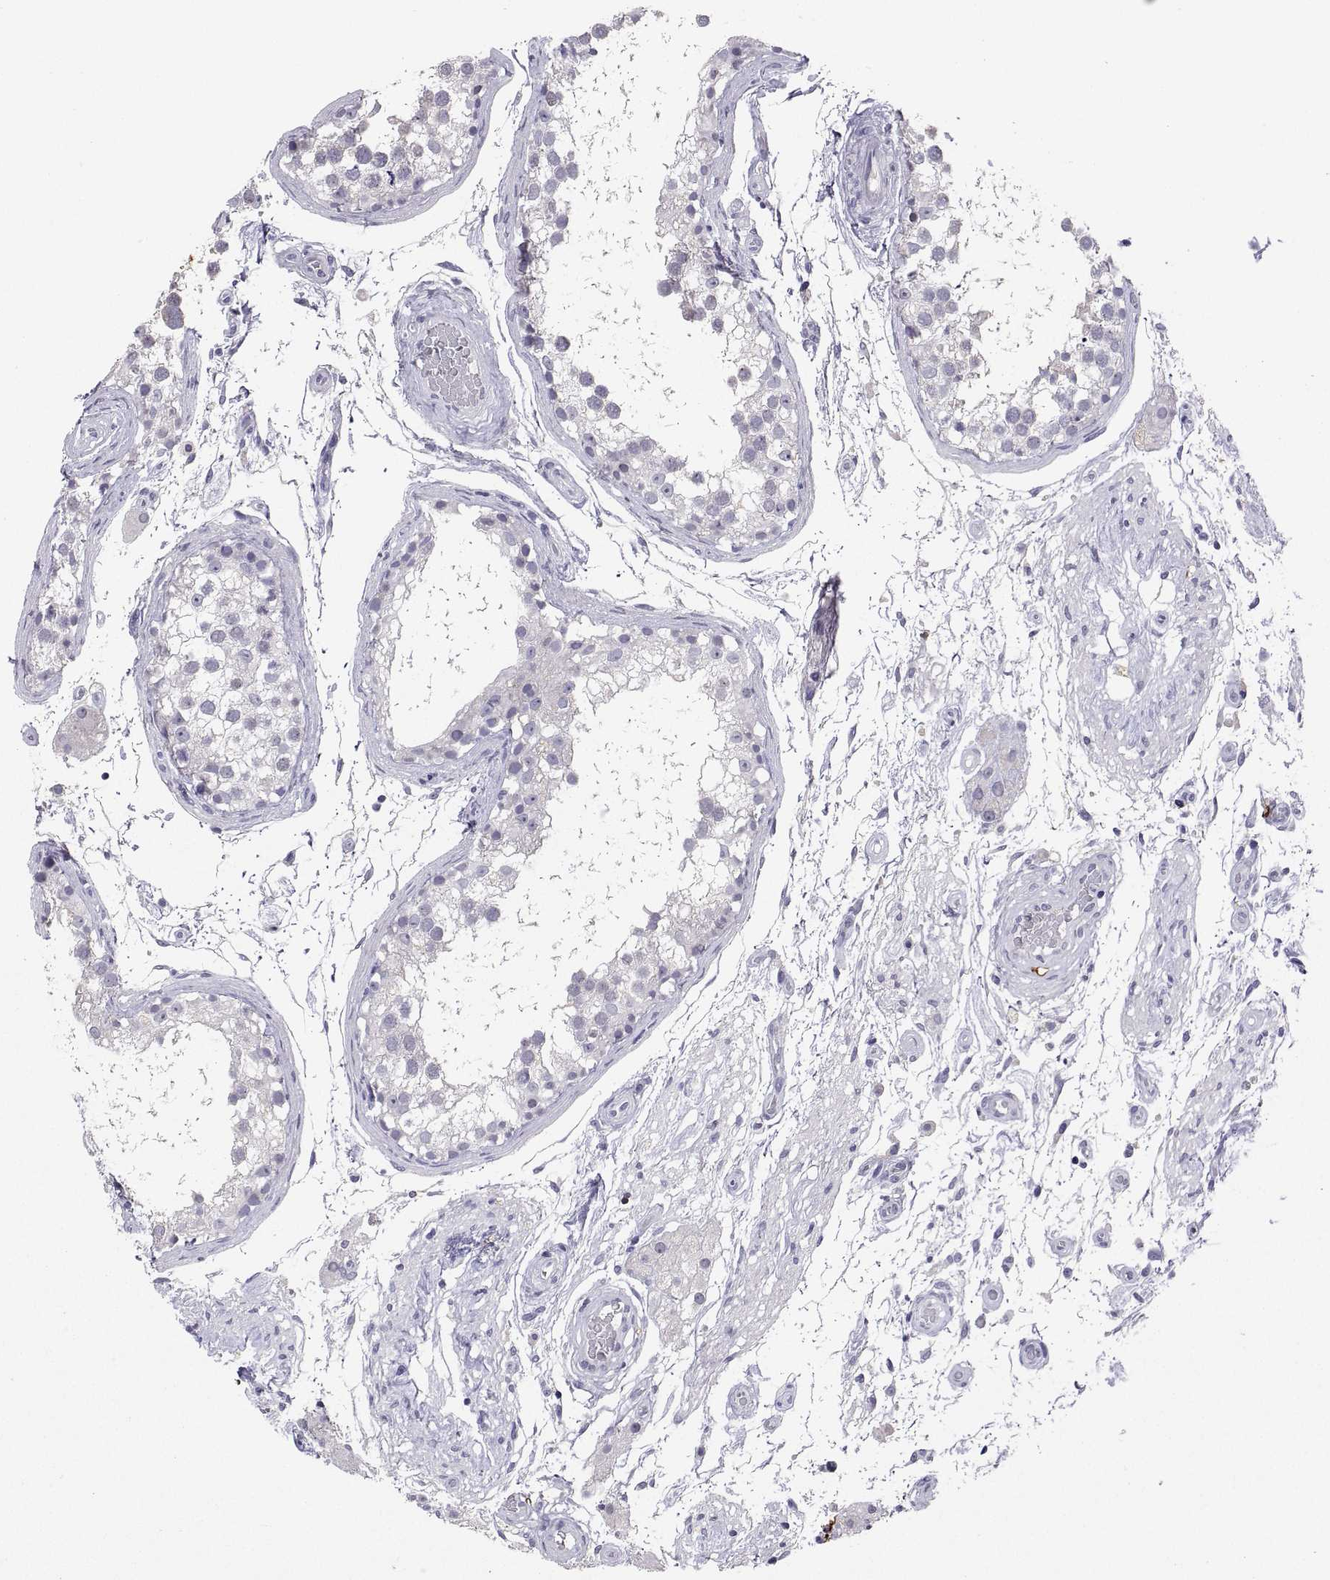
{"staining": {"intensity": "negative", "quantity": "none", "location": "none"}, "tissue": "testis", "cell_type": "Cells in seminiferous ducts", "image_type": "normal", "snomed": [{"axis": "morphology", "description": "Normal tissue, NOS"}, {"axis": "morphology", "description": "Seminoma, NOS"}, {"axis": "topography", "description": "Testis"}], "caption": "Immunohistochemistry (IHC) histopathology image of benign testis stained for a protein (brown), which exhibits no staining in cells in seminiferous ducts.", "gene": "MS4A1", "patient": {"sex": "male", "age": 65}}